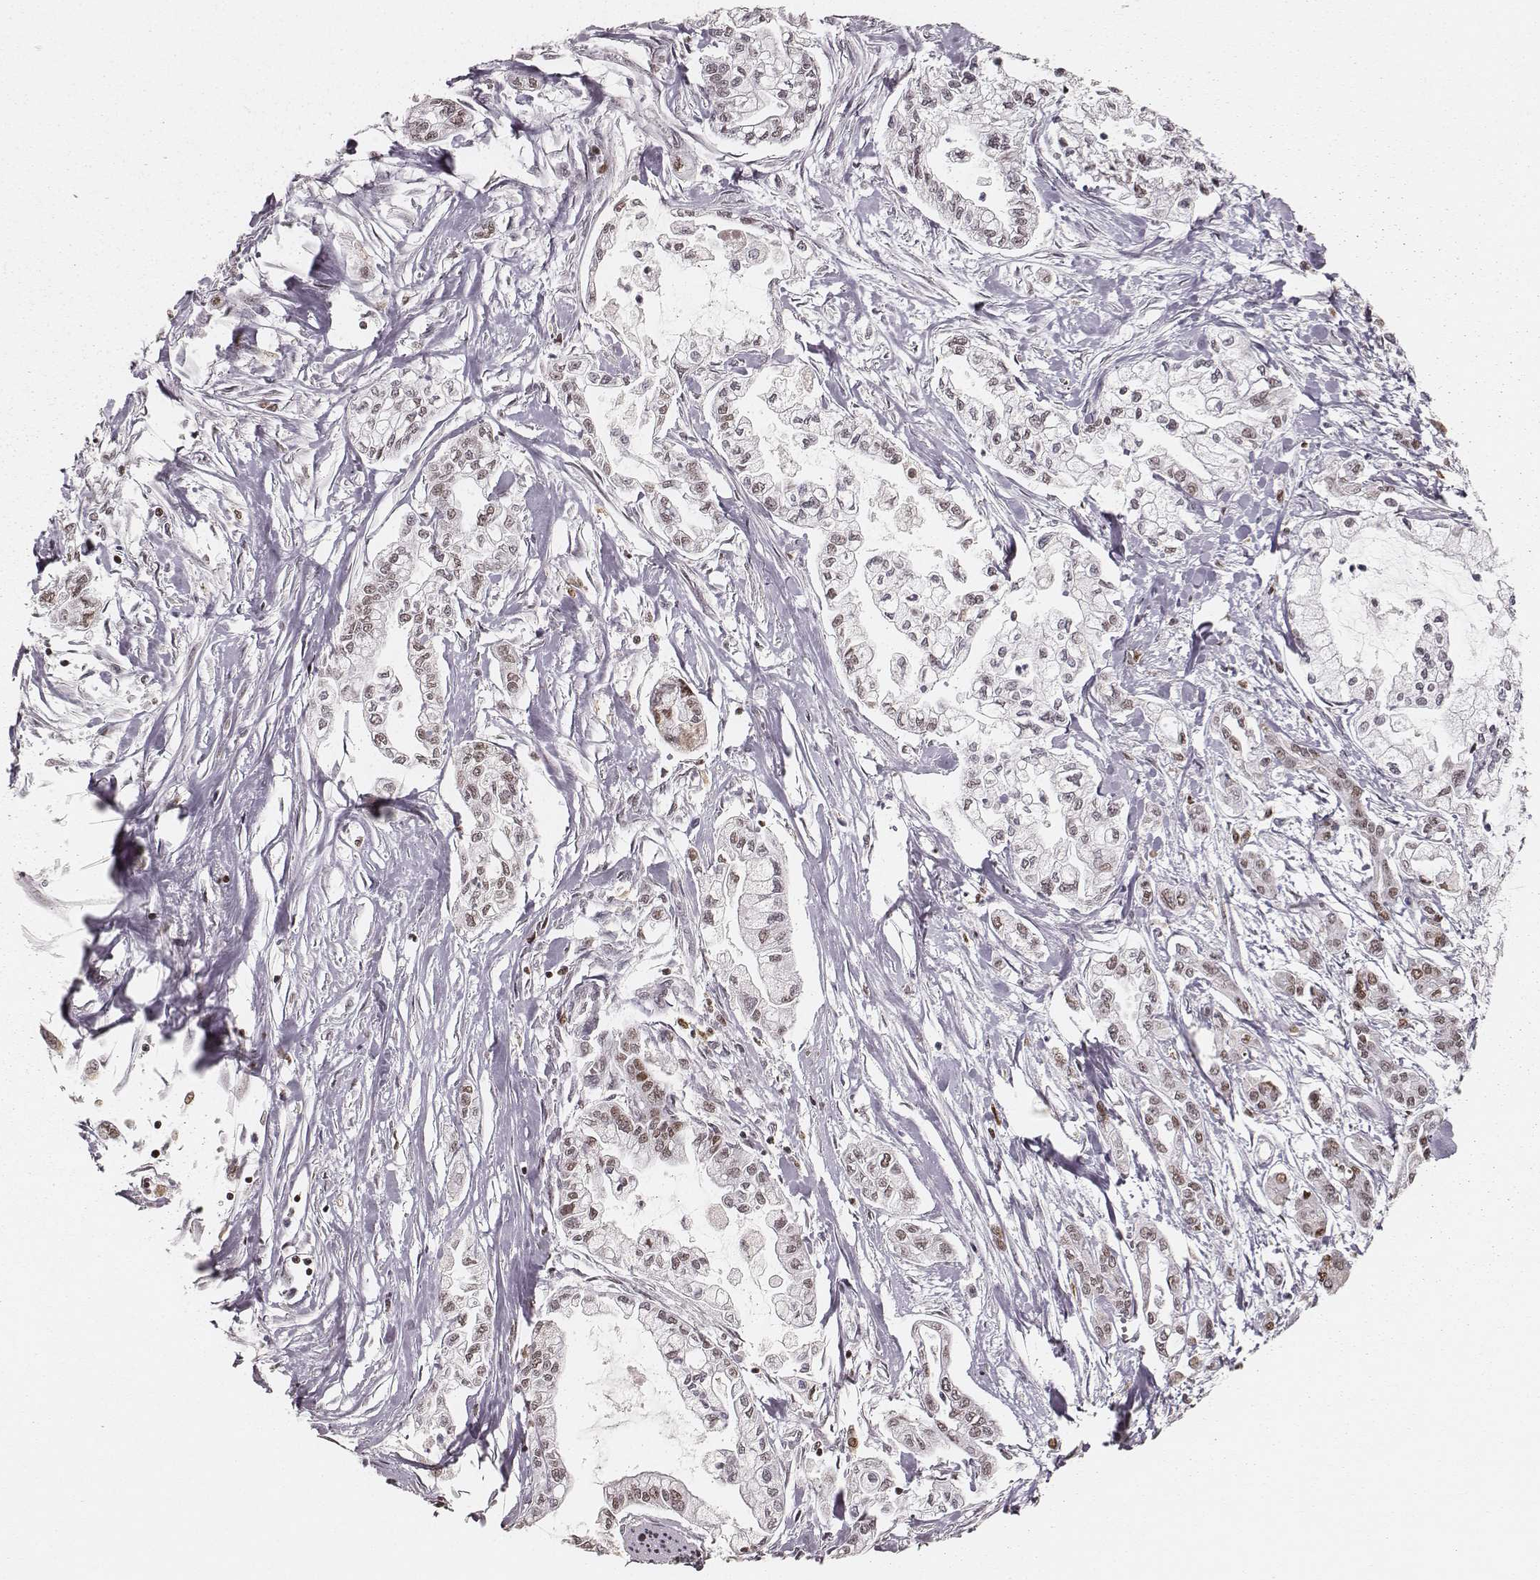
{"staining": {"intensity": "moderate", "quantity": "<25%", "location": "nuclear"}, "tissue": "pancreatic cancer", "cell_type": "Tumor cells", "image_type": "cancer", "snomed": [{"axis": "morphology", "description": "Adenocarcinoma, NOS"}, {"axis": "topography", "description": "Pancreas"}], "caption": "This micrograph shows pancreatic cancer (adenocarcinoma) stained with immunohistochemistry to label a protein in brown. The nuclear of tumor cells show moderate positivity for the protein. Nuclei are counter-stained blue.", "gene": "PARP1", "patient": {"sex": "male", "age": 54}}